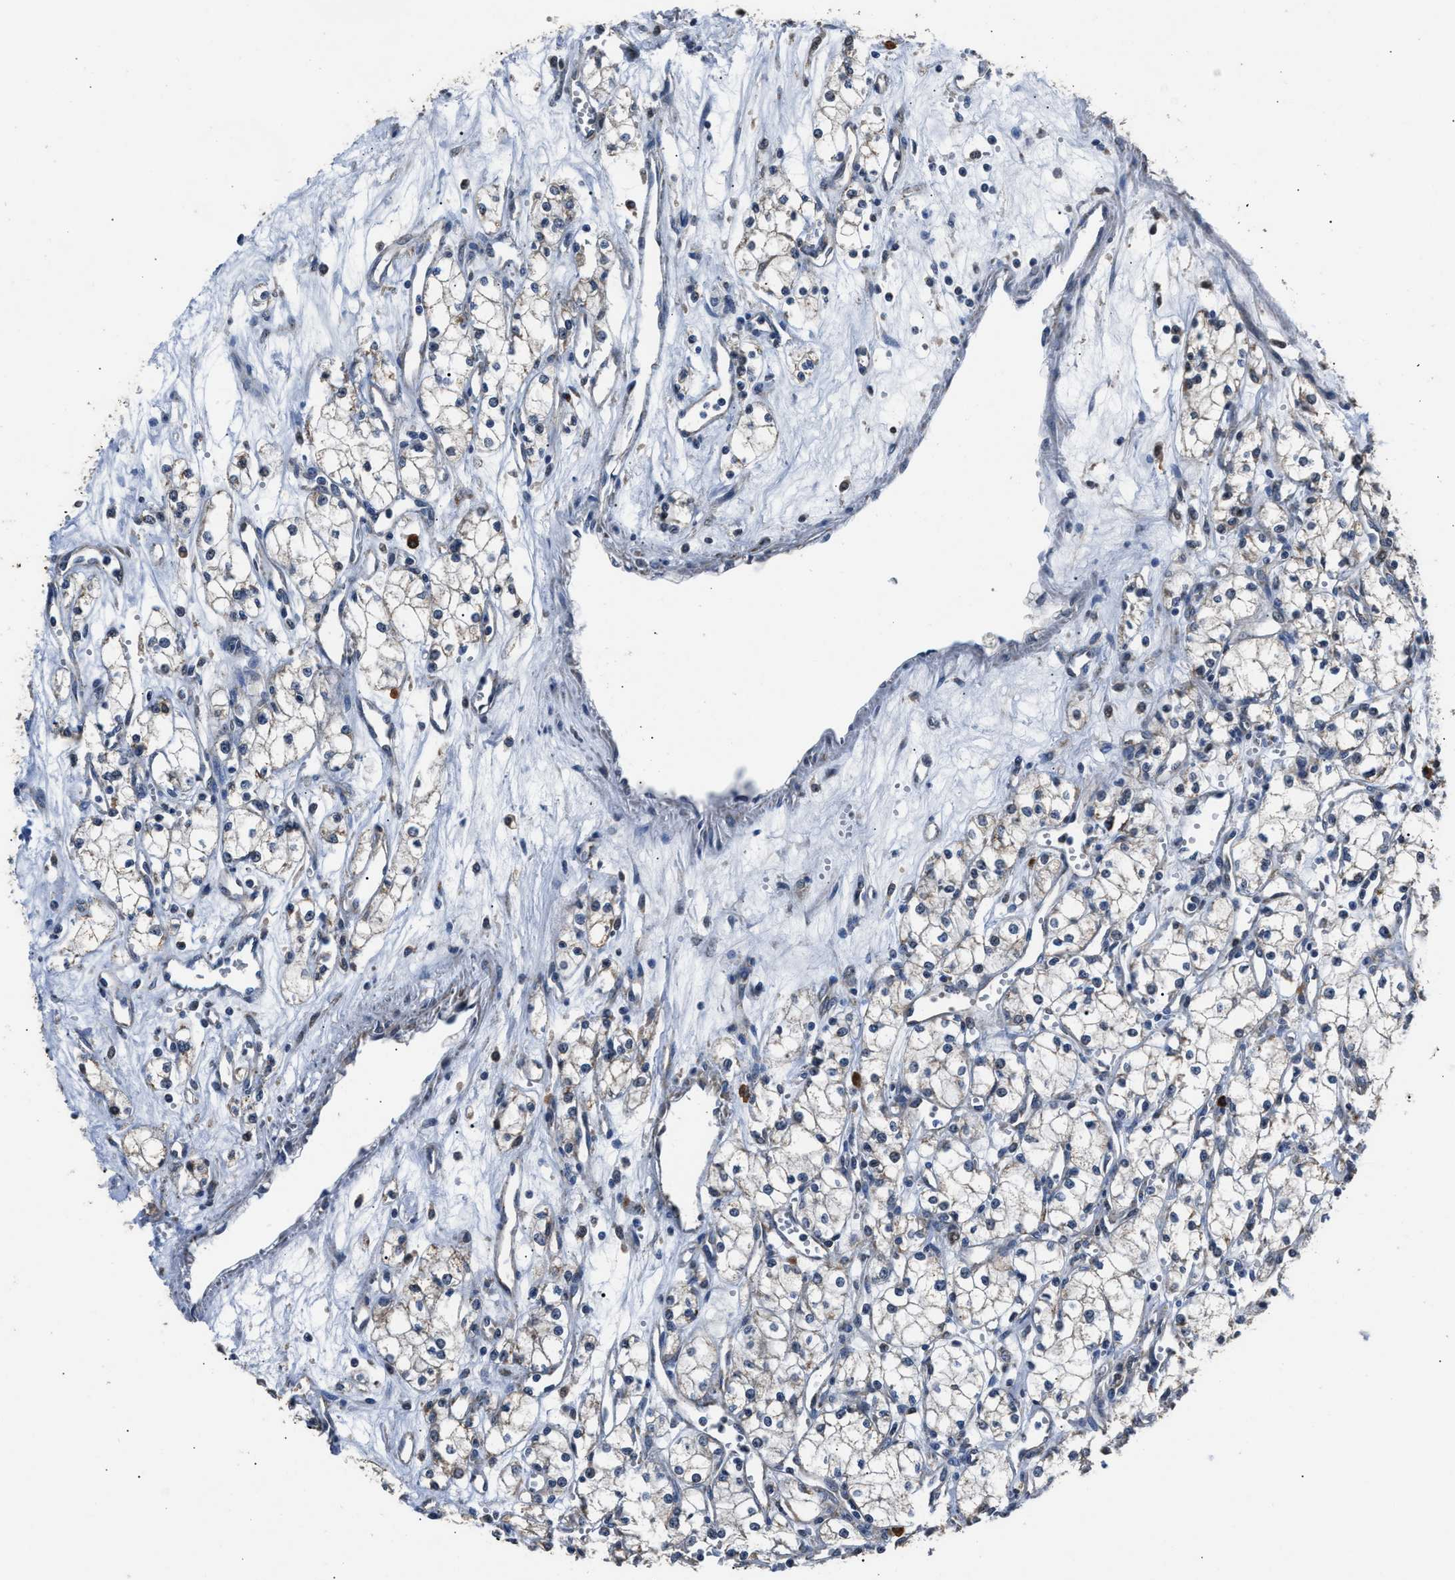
{"staining": {"intensity": "weak", "quantity": "25%-75%", "location": "cytoplasmic/membranous"}, "tissue": "renal cancer", "cell_type": "Tumor cells", "image_type": "cancer", "snomed": [{"axis": "morphology", "description": "Adenocarcinoma, NOS"}, {"axis": "topography", "description": "Kidney"}], "caption": "A low amount of weak cytoplasmic/membranous expression is present in approximately 25%-75% of tumor cells in adenocarcinoma (renal) tissue. (DAB (3,3'-diaminobenzidine) IHC, brown staining for protein, blue staining for nuclei).", "gene": "NSUN5", "patient": {"sex": "male", "age": 59}}